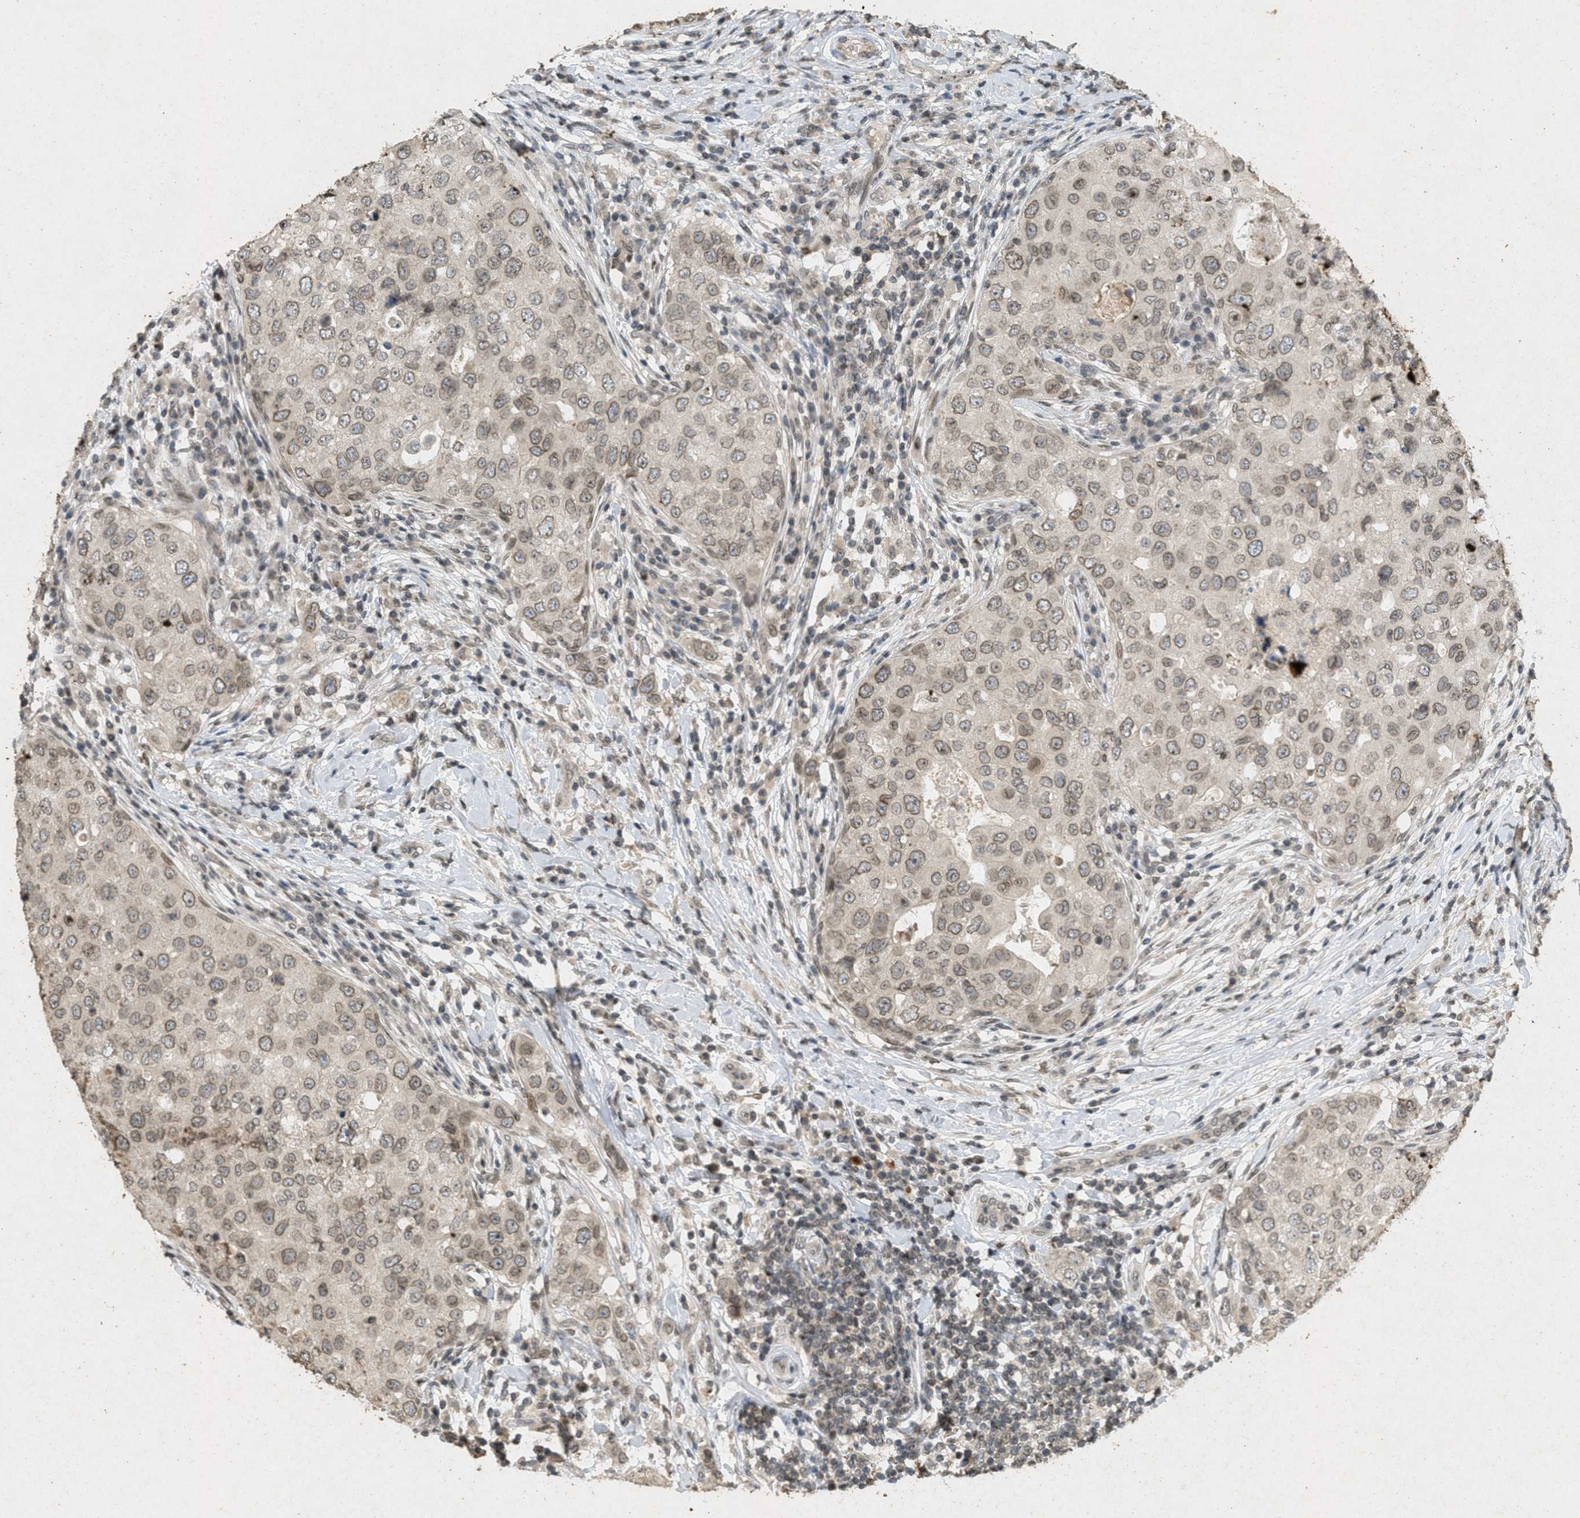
{"staining": {"intensity": "moderate", "quantity": ">75%", "location": "cytoplasmic/membranous,nuclear"}, "tissue": "breast cancer", "cell_type": "Tumor cells", "image_type": "cancer", "snomed": [{"axis": "morphology", "description": "Duct carcinoma"}, {"axis": "topography", "description": "Breast"}], "caption": "Tumor cells show moderate cytoplasmic/membranous and nuclear staining in approximately >75% of cells in infiltrating ductal carcinoma (breast).", "gene": "ABHD6", "patient": {"sex": "female", "age": 27}}